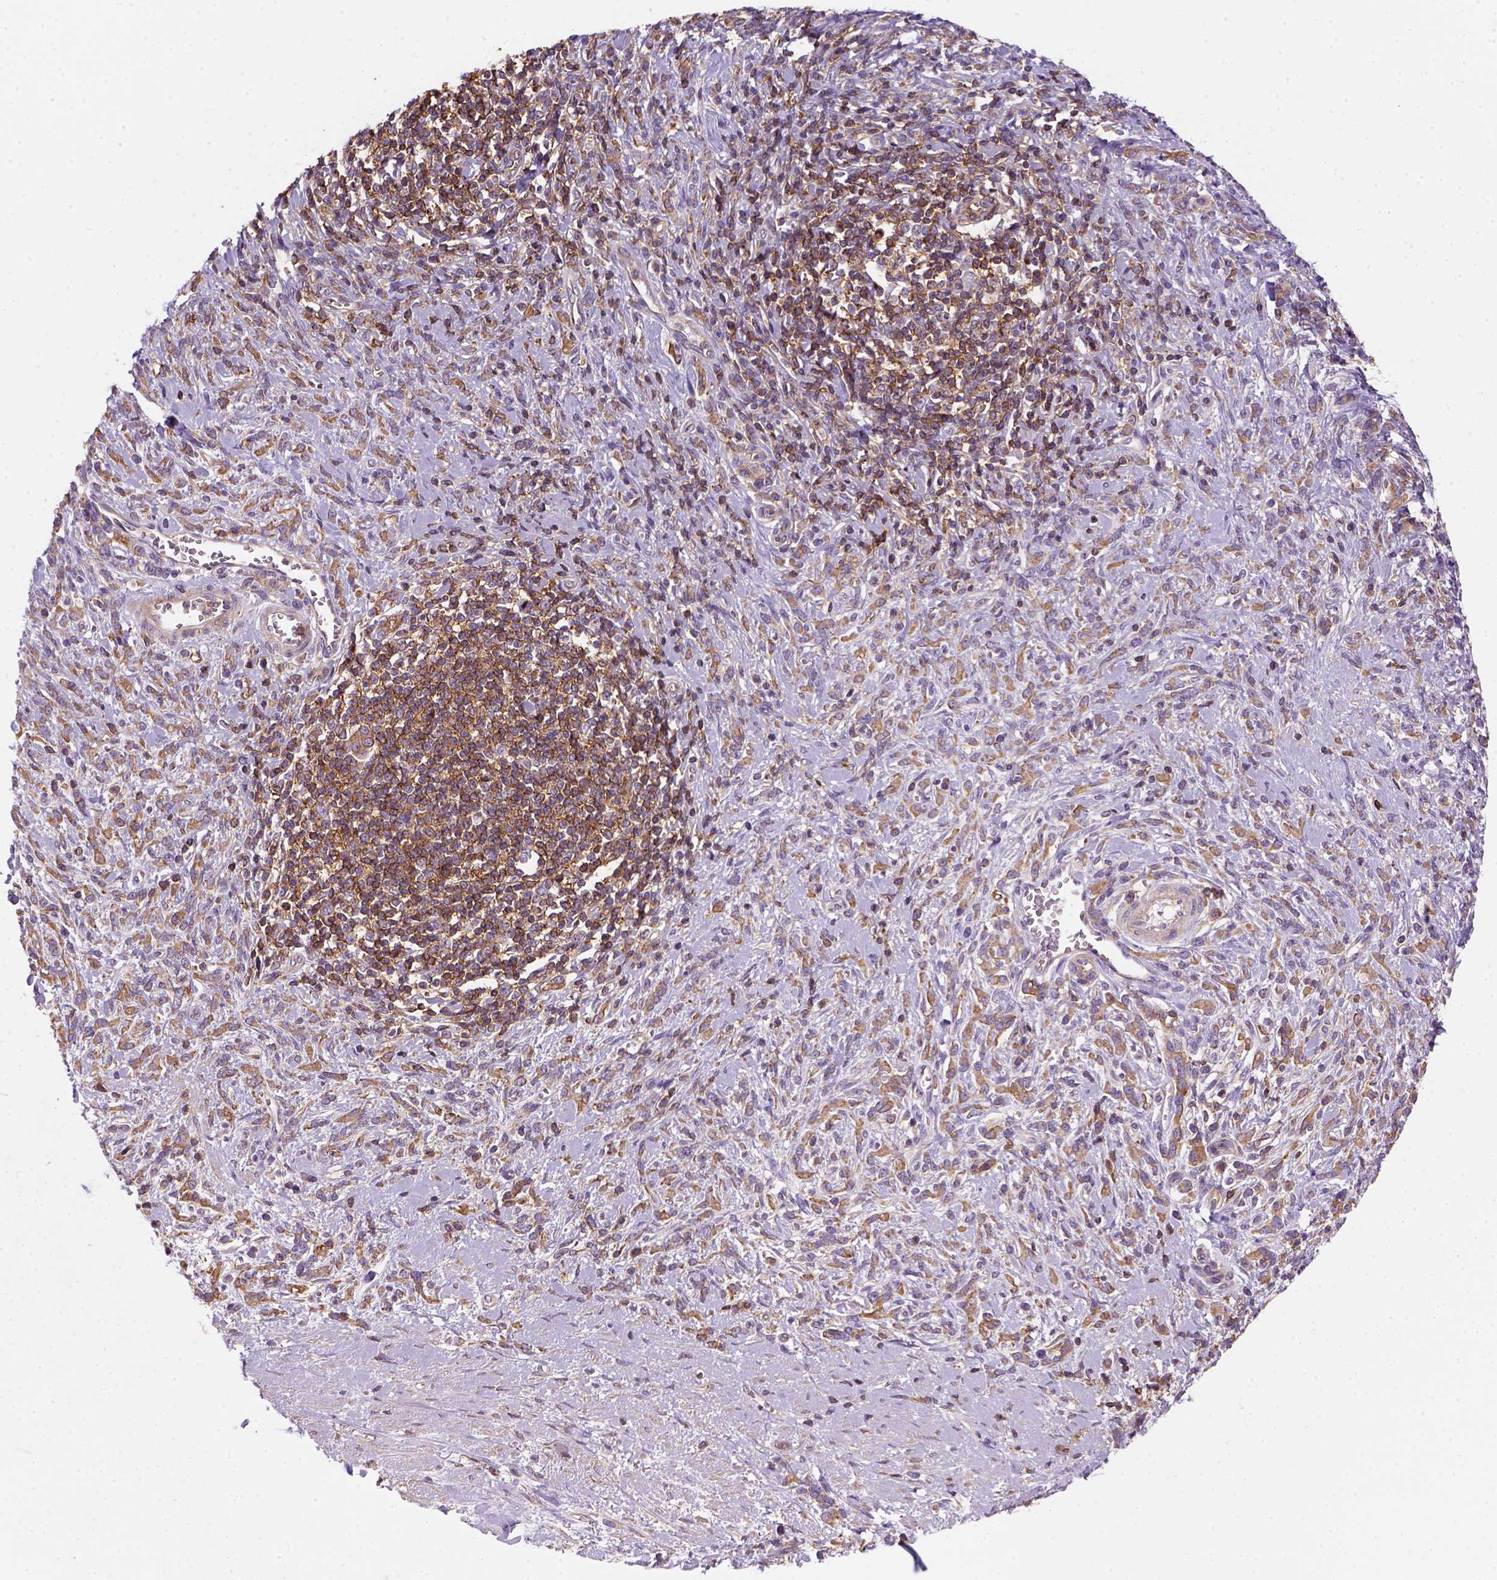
{"staining": {"intensity": "moderate", "quantity": ">75%", "location": "cytoplasmic/membranous"}, "tissue": "stomach cancer", "cell_type": "Tumor cells", "image_type": "cancer", "snomed": [{"axis": "morphology", "description": "Adenocarcinoma, NOS"}, {"axis": "topography", "description": "Stomach"}], "caption": "Tumor cells display medium levels of moderate cytoplasmic/membranous expression in about >75% of cells in stomach cancer (adenocarcinoma). (DAB IHC, brown staining for protein, blue staining for nuclei).", "gene": "GPRC5D", "patient": {"sex": "female", "age": 57}}